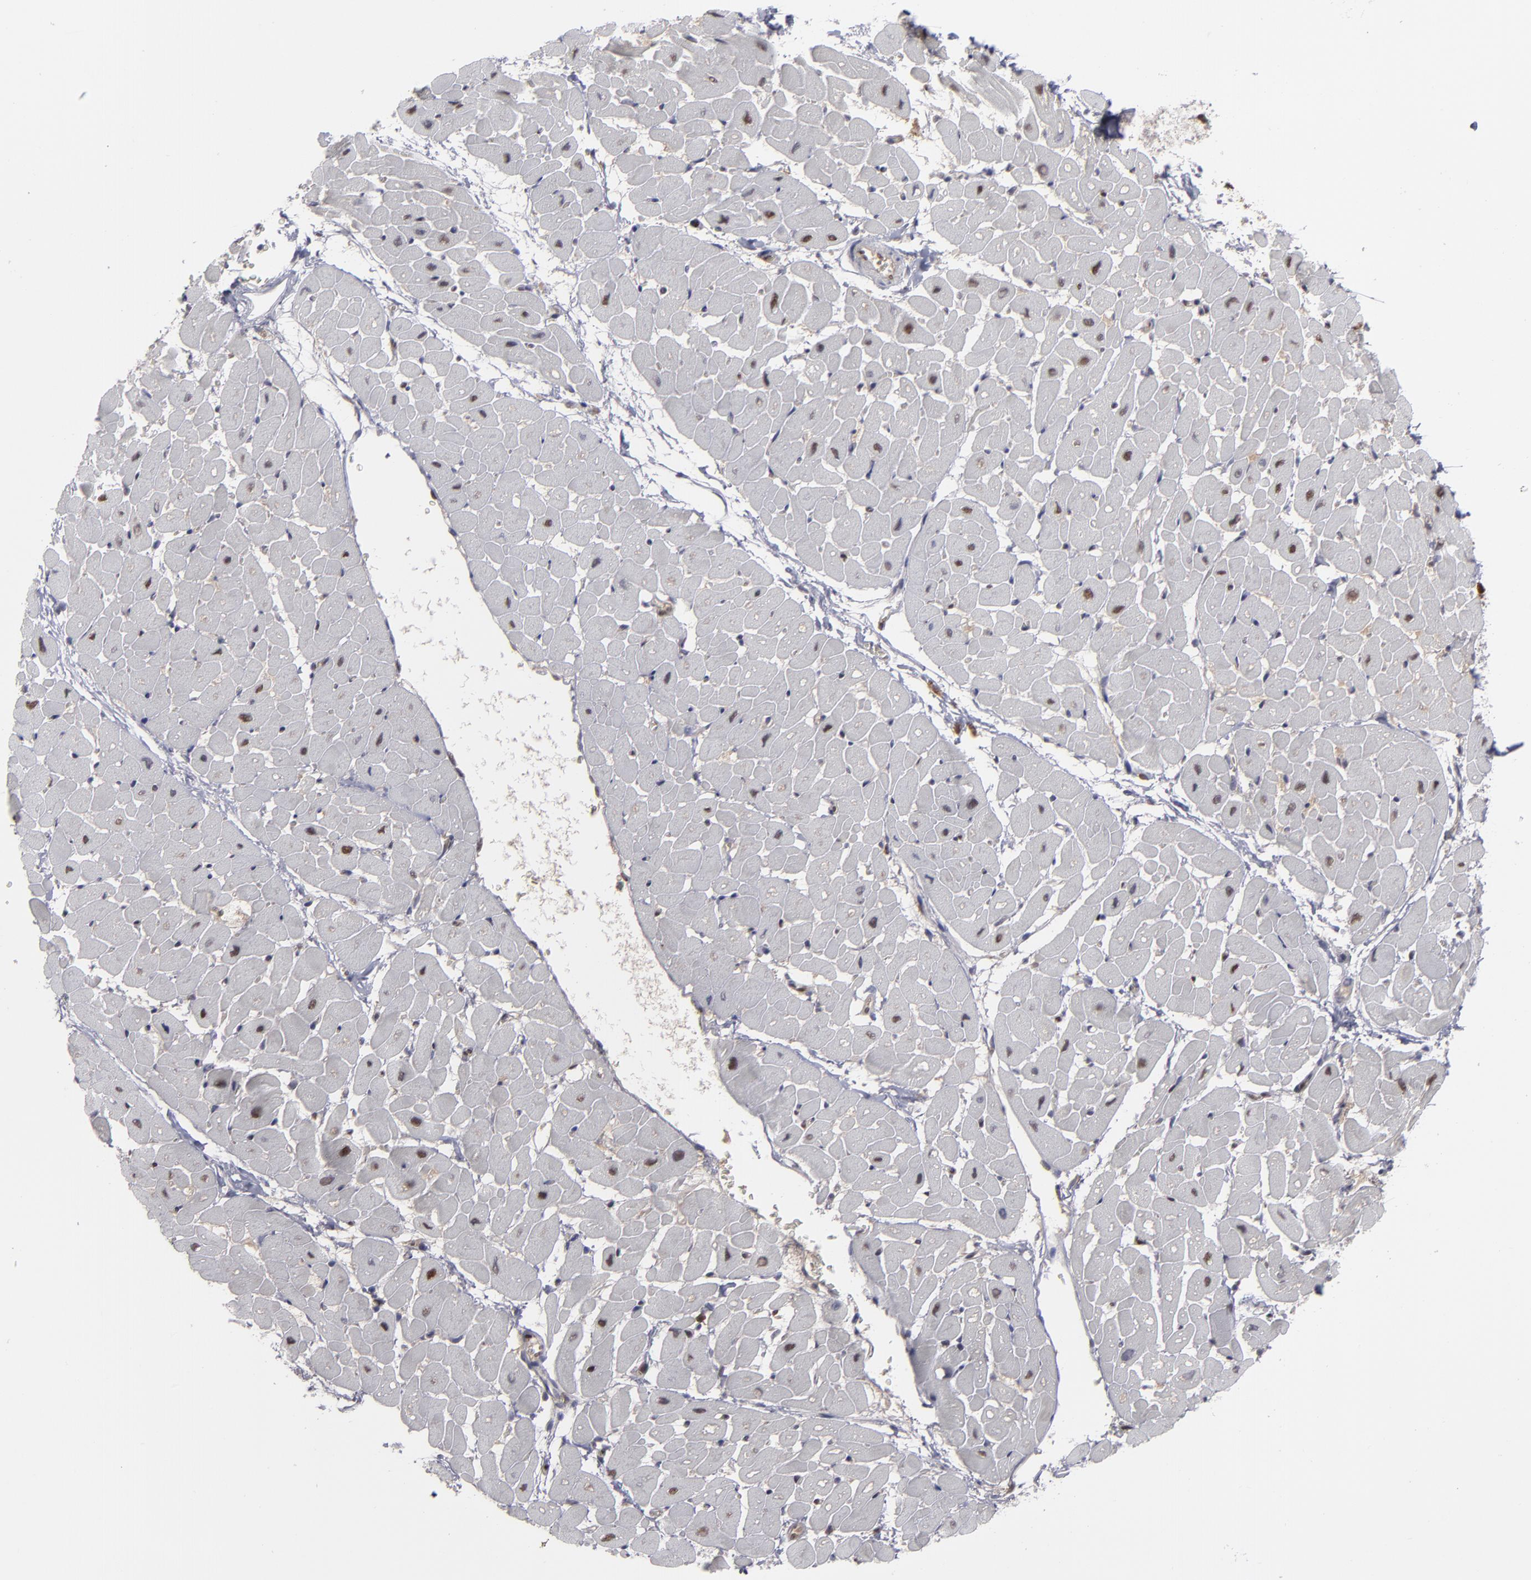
{"staining": {"intensity": "weak", "quantity": "<25%", "location": "nuclear"}, "tissue": "heart muscle", "cell_type": "Cardiomyocytes", "image_type": "normal", "snomed": [{"axis": "morphology", "description": "Normal tissue, NOS"}, {"axis": "topography", "description": "Heart"}], "caption": "An immunohistochemistry histopathology image of unremarkable heart muscle is shown. There is no staining in cardiomyocytes of heart muscle. (Stains: DAB immunohistochemistry with hematoxylin counter stain, Microscopy: brightfield microscopy at high magnification).", "gene": "GSR", "patient": {"sex": "male", "age": 45}}